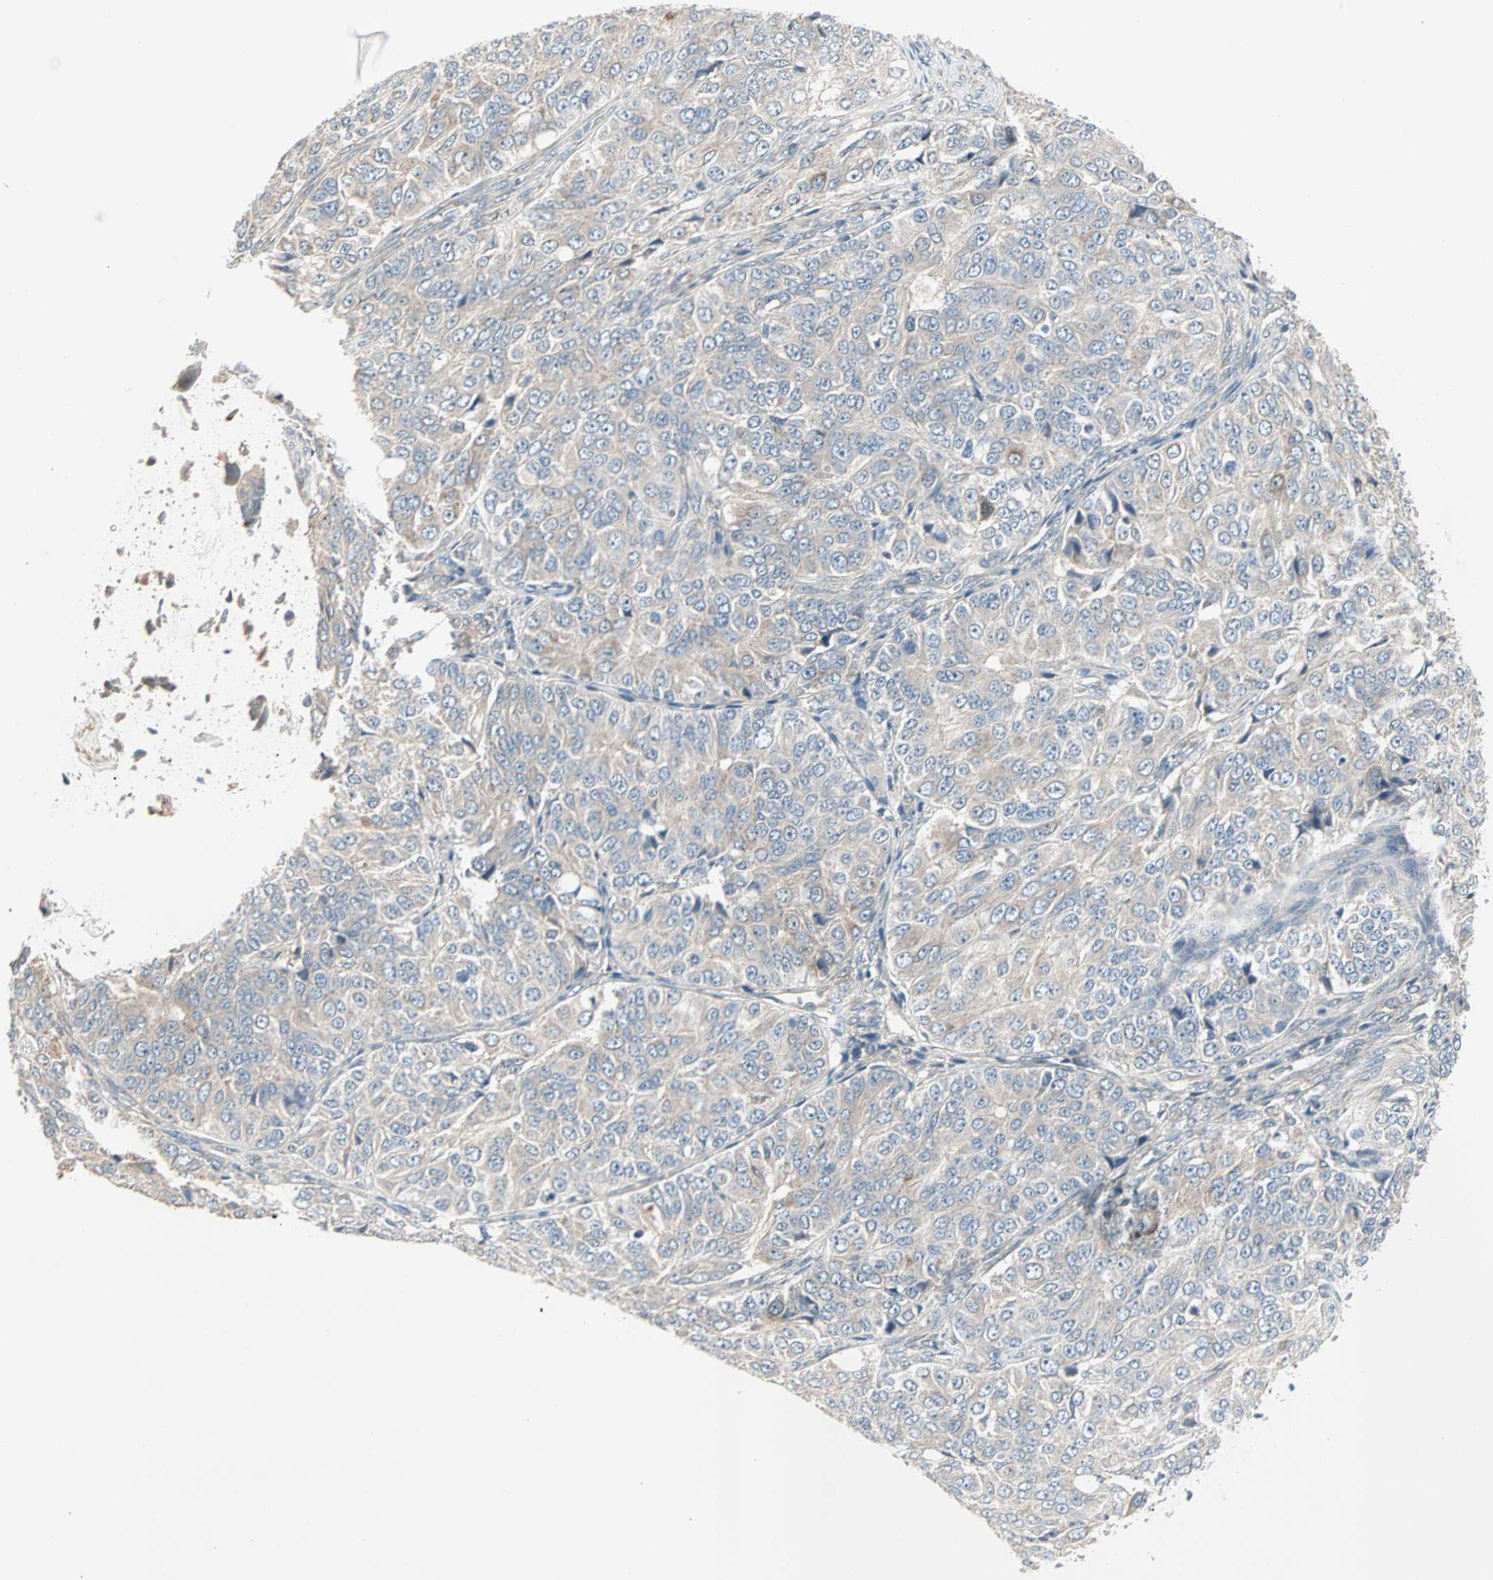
{"staining": {"intensity": "weak", "quantity": "<25%", "location": "cytoplasmic/membranous"}, "tissue": "ovarian cancer", "cell_type": "Tumor cells", "image_type": "cancer", "snomed": [{"axis": "morphology", "description": "Carcinoma, endometroid"}, {"axis": "topography", "description": "Ovary"}], "caption": "This is a micrograph of immunohistochemistry (IHC) staining of ovarian cancer, which shows no expression in tumor cells.", "gene": "JMJD7-PLA2G4B", "patient": {"sex": "female", "age": 51}}